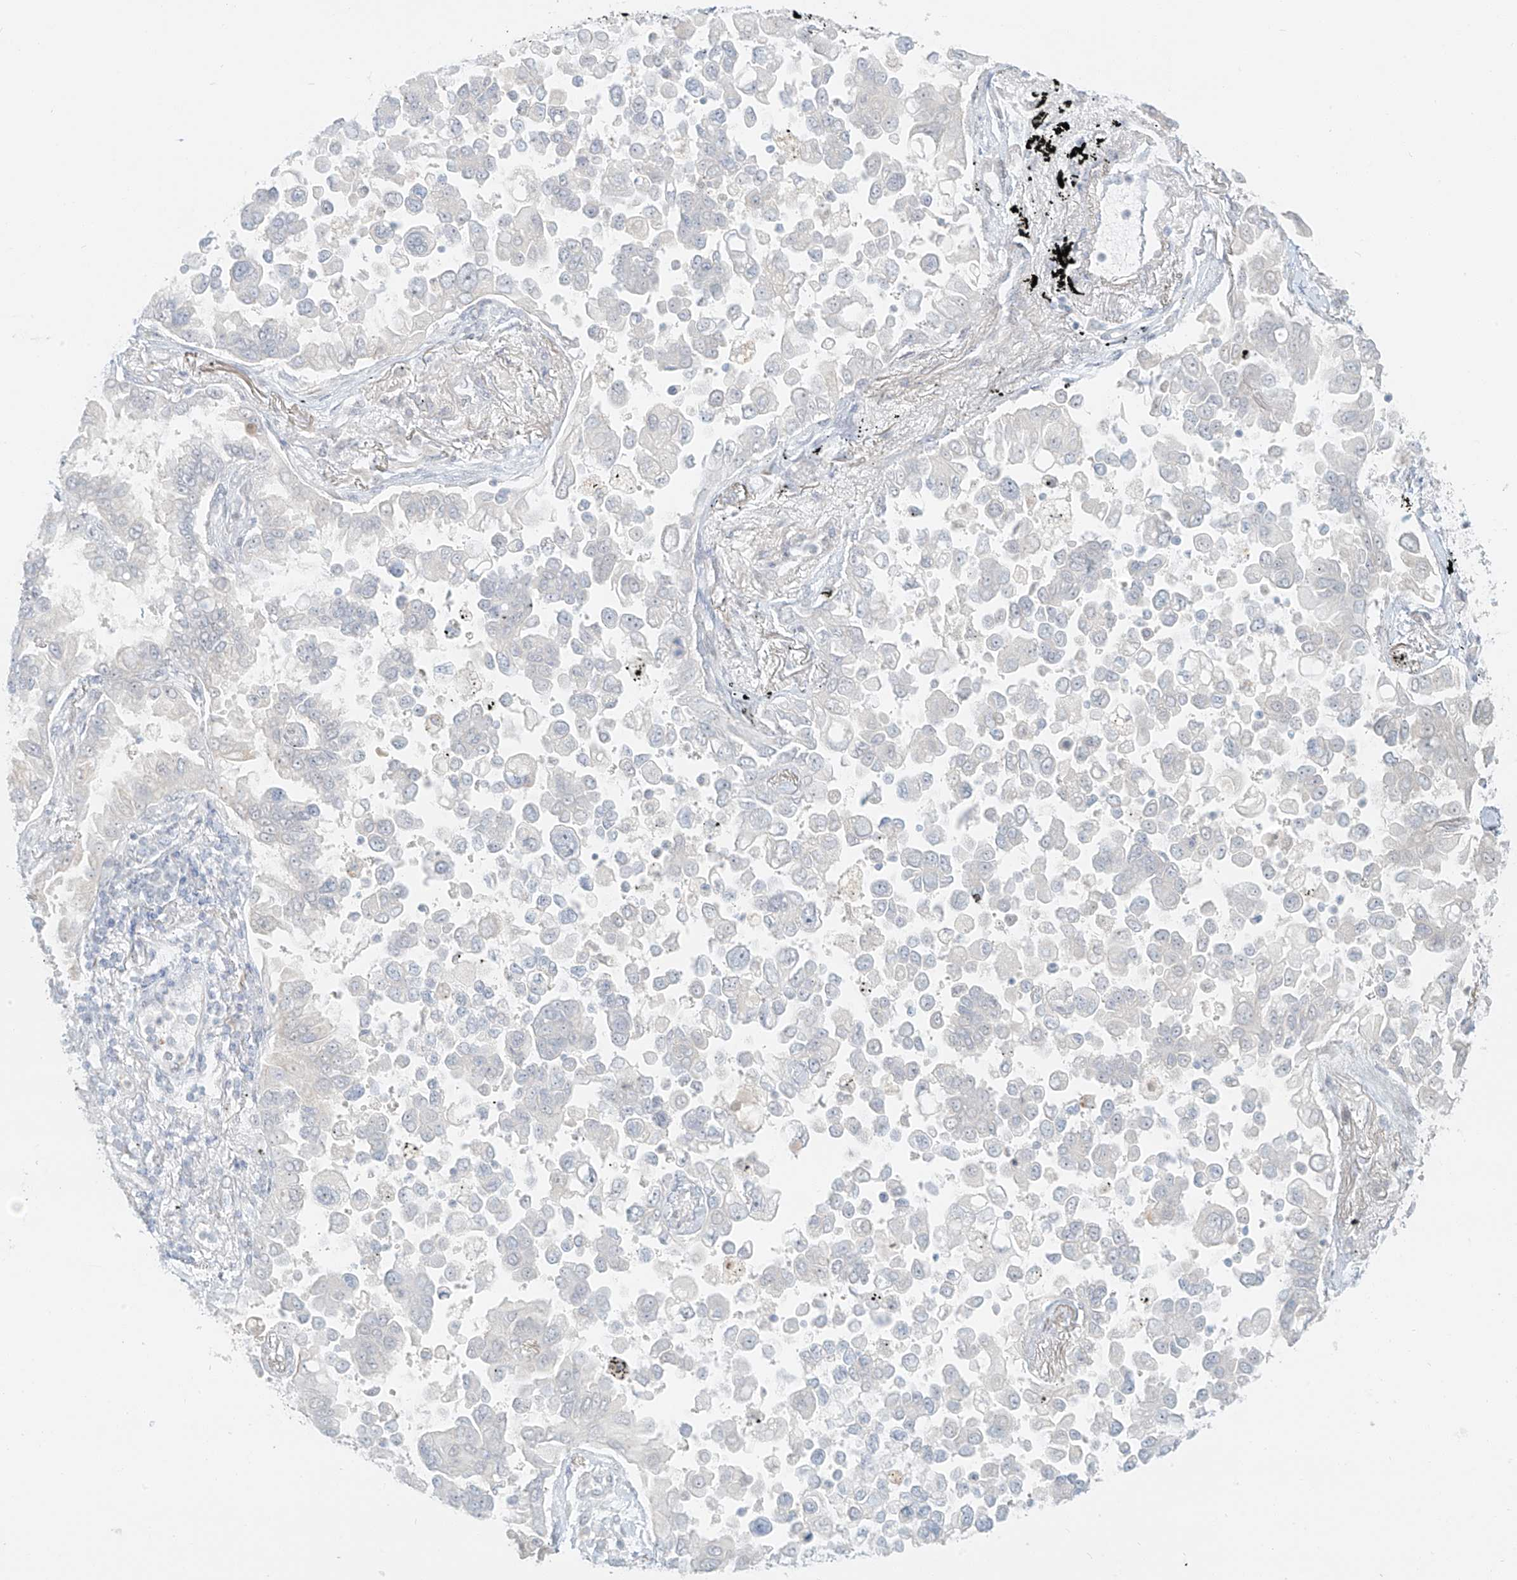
{"staining": {"intensity": "negative", "quantity": "none", "location": "none"}, "tissue": "lung cancer", "cell_type": "Tumor cells", "image_type": "cancer", "snomed": [{"axis": "morphology", "description": "Adenocarcinoma, NOS"}, {"axis": "topography", "description": "Lung"}], "caption": "This is an immunohistochemistry histopathology image of lung adenocarcinoma. There is no staining in tumor cells.", "gene": "ZNF774", "patient": {"sex": "female", "age": 67}}